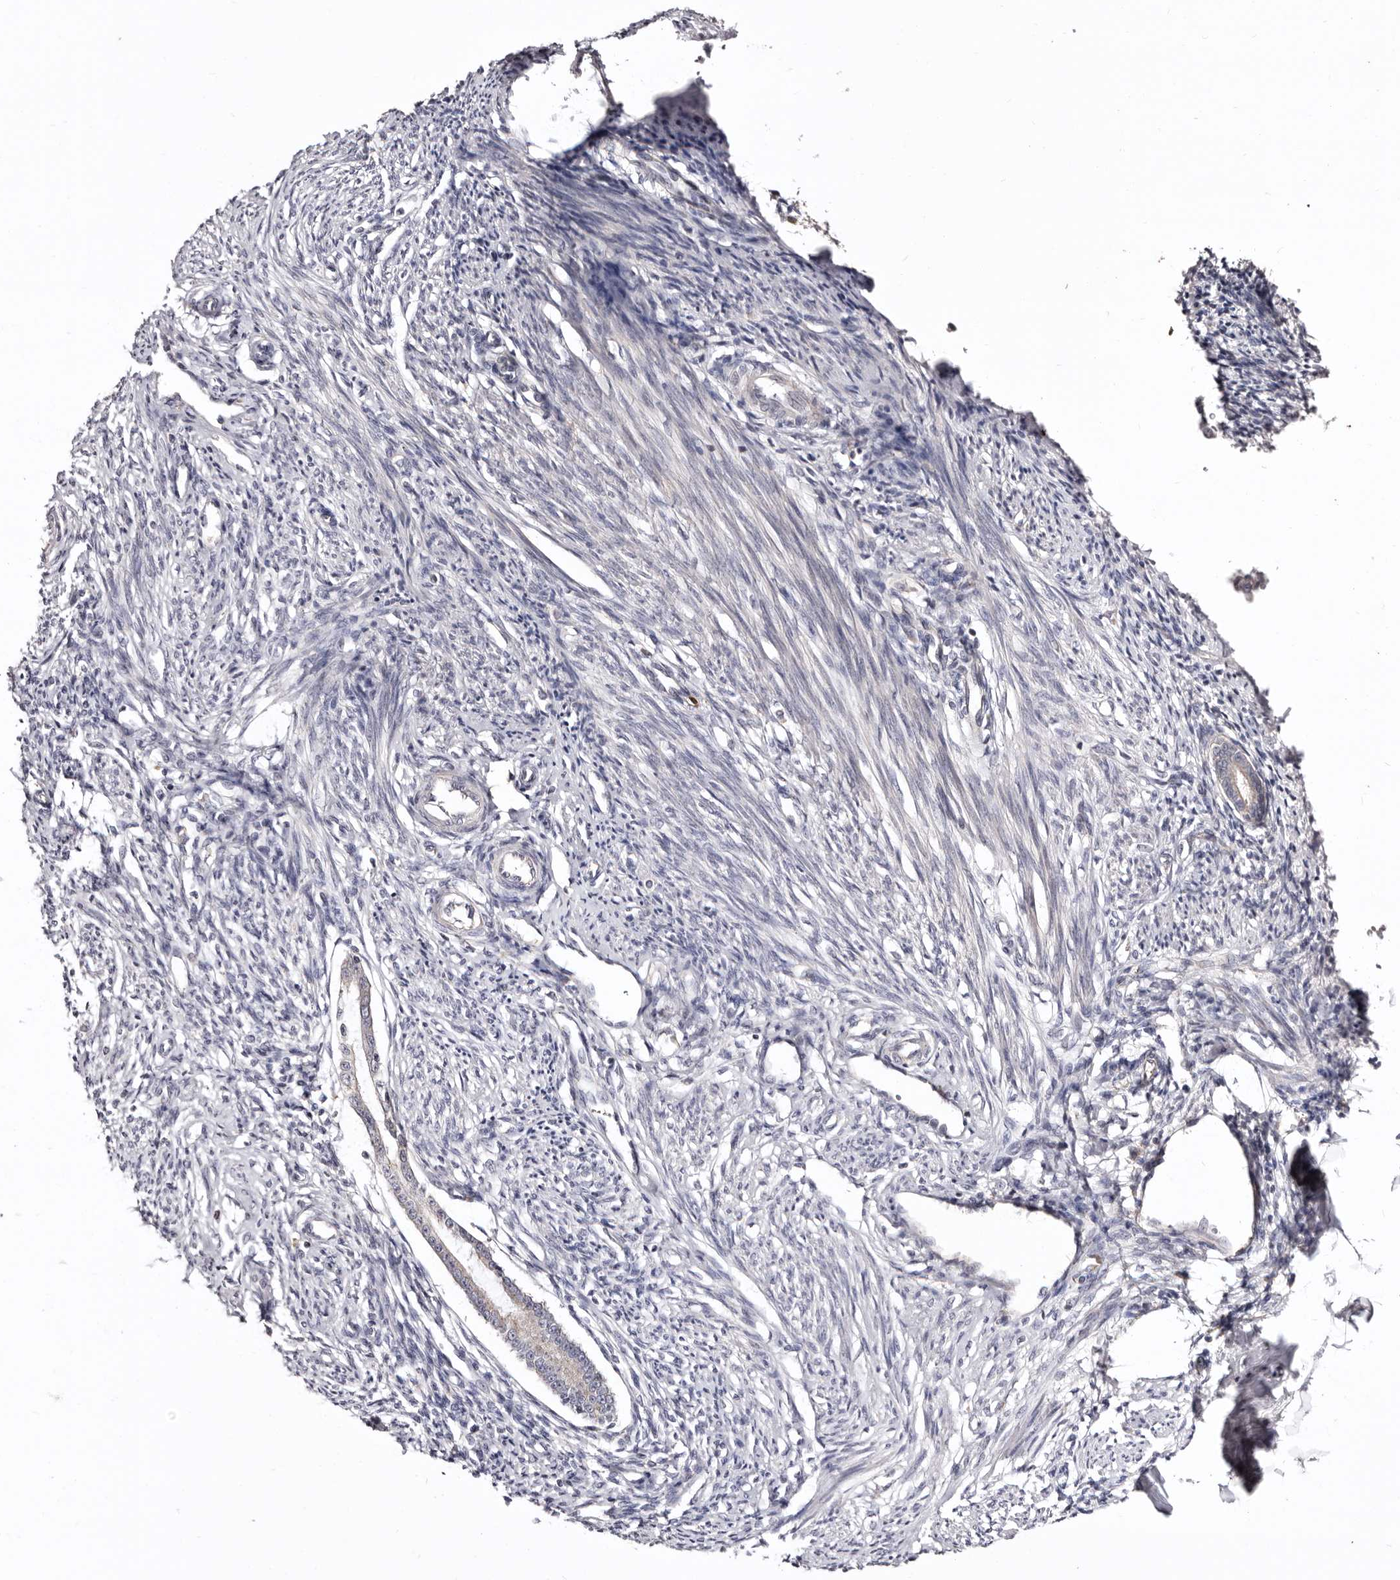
{"staining": {"intensity": "negative", "quantity": "none", "location": "none"}, "tissue": "endometrium", "cell_type": "Cells in endometrial stroma", "image_type": "normal", "snomed": [{"axis": "morphology", "description": "Normal tissue, NOS"}, {"axis": "topography", "description": "Endometrium"}], "caption": "Immunohistochemistry of benign human endometrium shows no expression in cells in endometrial stroma.", "gene": "CDCA8", "patient": {"sex": "female", "age": 56}}